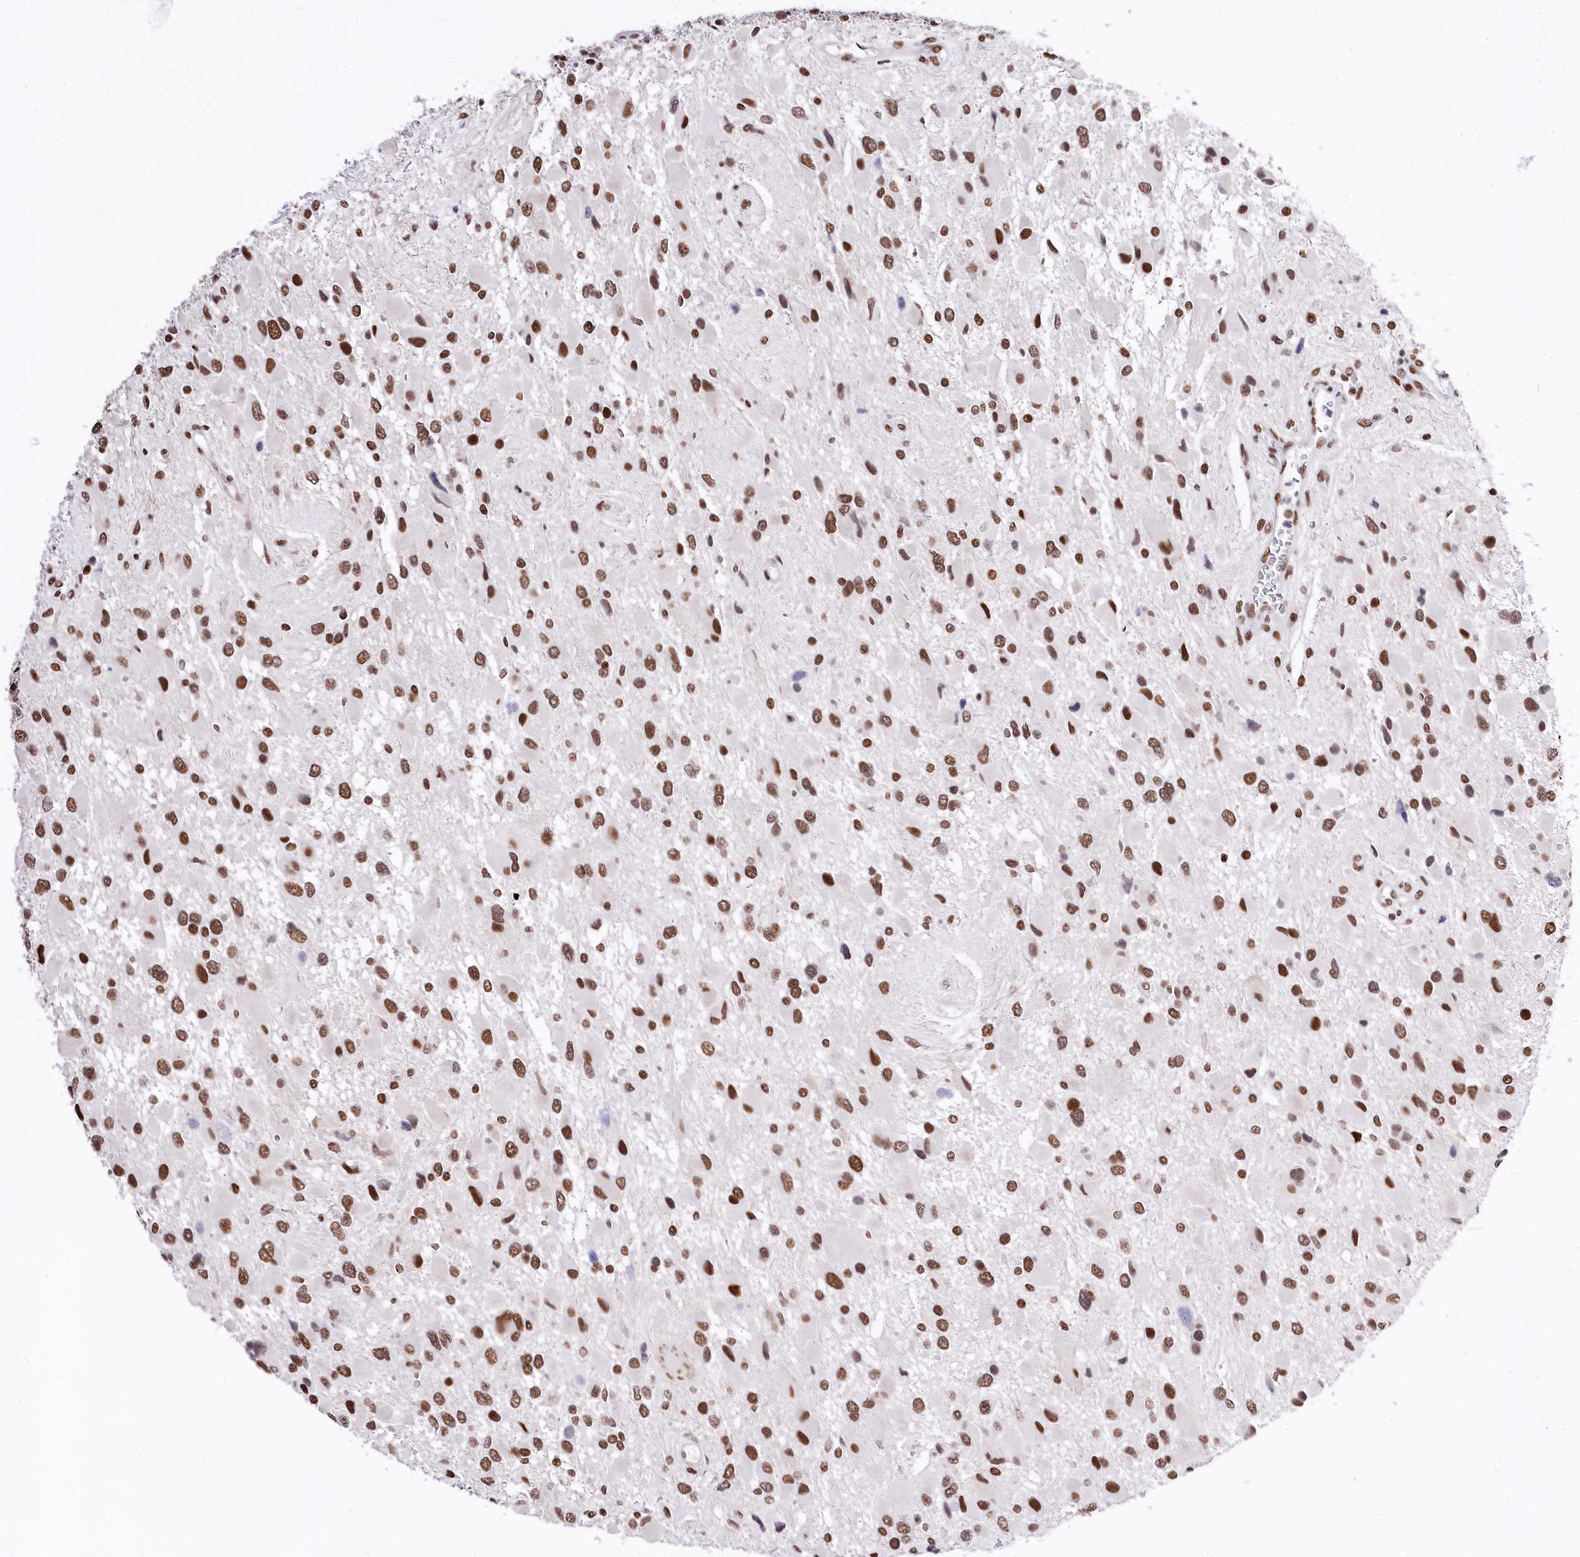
{"staining": {"intensity": "moderate", "quantity": ">75%", "location": "nuclear"}, "tissue": "glioma", "cell_type": "Tumor cells", "image_type": "cancer", "snomed": [{"axis": "morphology", "description": "Glioma, malignant, High grade"}, {"axis": "topography", "description": "Brain"}], "caption": "High-grade glioma (malignant) was stained to show a protein in brown. There is medium levels of moderate nuclear staining in about >75% of tumor cells.", "gene": "POU4F3", "patient": {"sex": "male", "age": 53}}